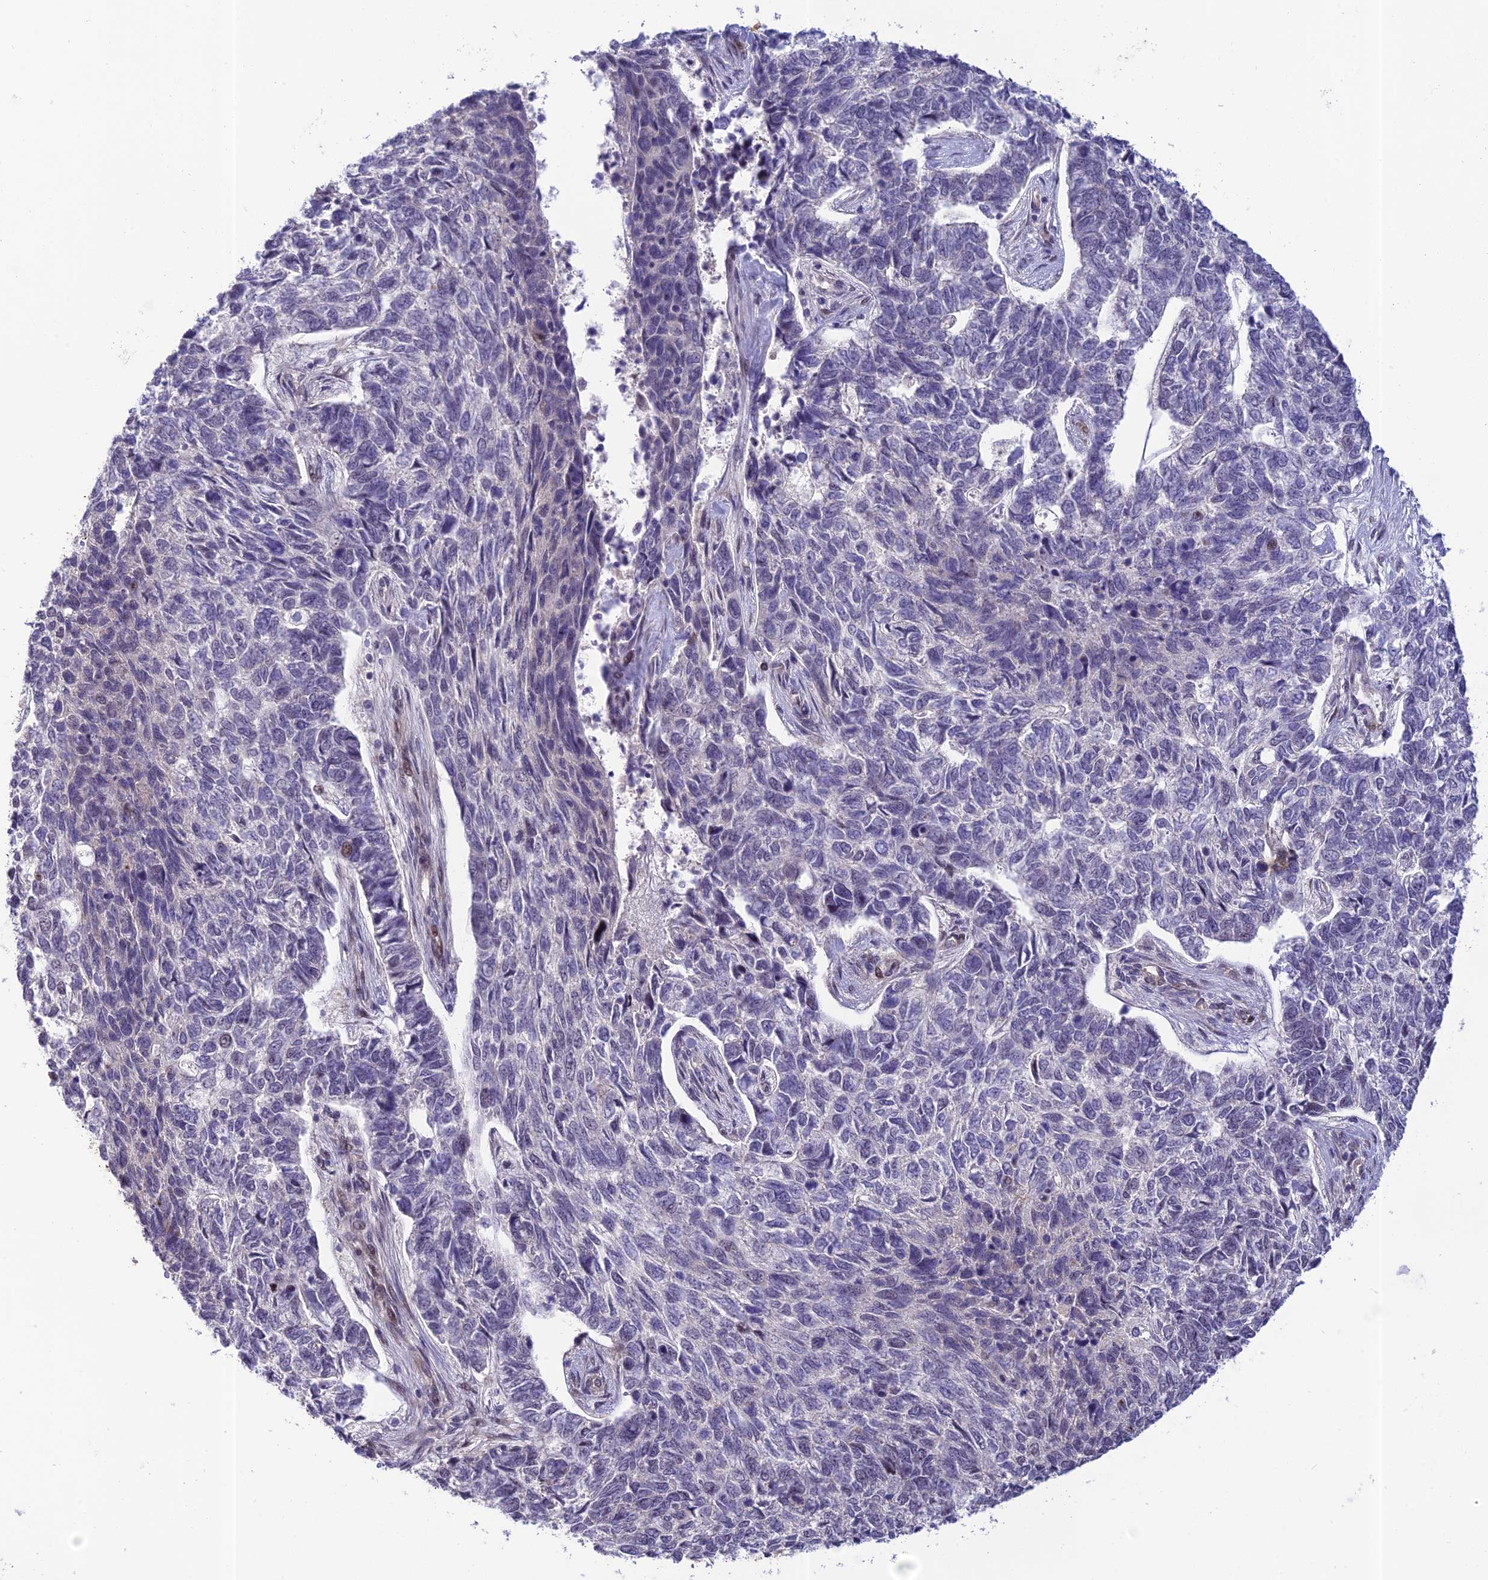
{"staining": {"intensity": "negative", "quantity": "none", "location": "none"}, "tissue": "skin cancer", "cell_type": "Tumor cells", "image_type": "cancer", "snomed": [{"axis": "morphology", "description": "Basal cell carcinoma"}, {"axis": "topography", "description": "Skin"}], "caption": "DAB immunohistochemical staining of basal cell carcinoma (skin) demonstrates no significant positivity in tumor cells. (DAB (3,3'-diaminobenzidine) IHC with hematoxylin counter stain).", "gene": "ZNF584", "patient": {"sex": "female", "age": 65}}